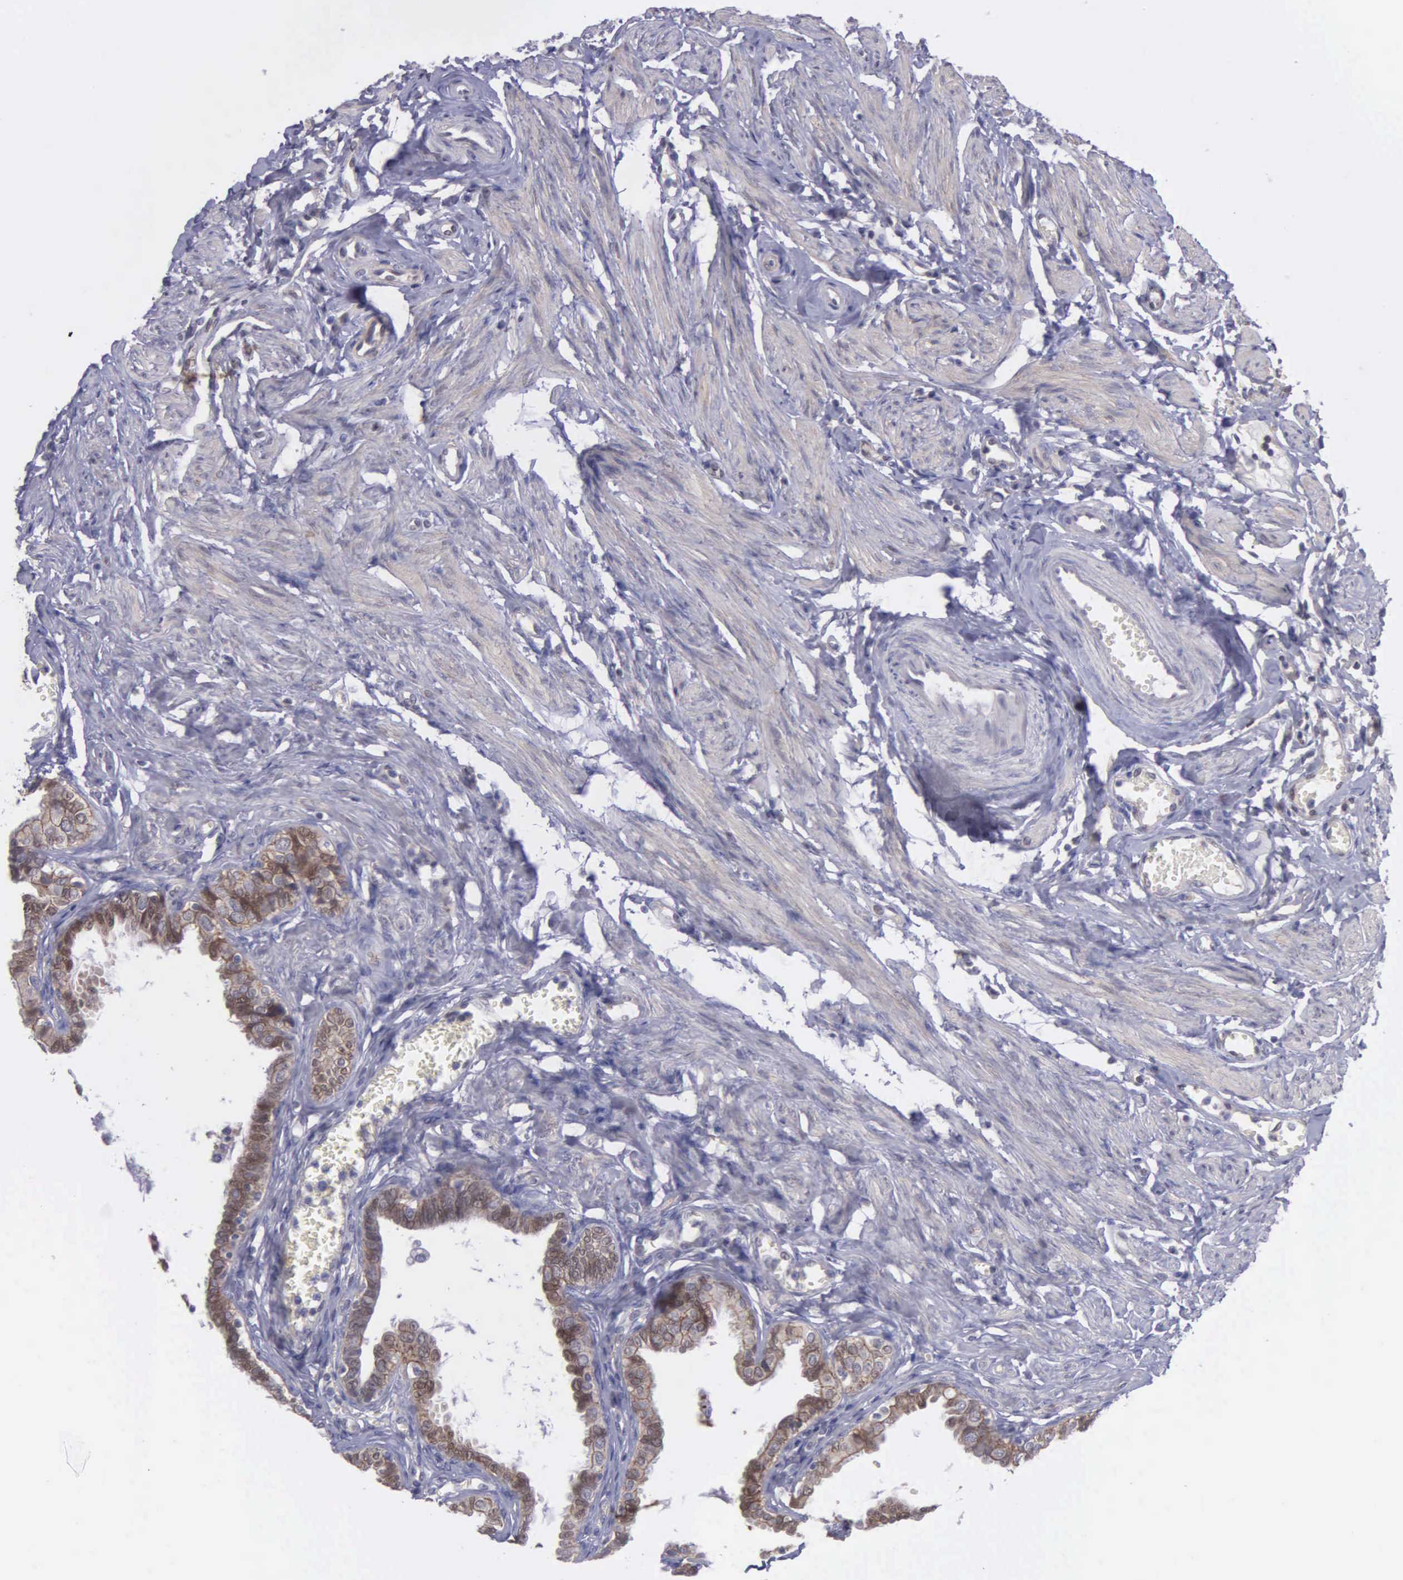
{"staining": {"intensity": "moderate", "quantity": ">75%", "location": "cytoplasmic/membranous"}, "tissue": "fallopian tube", "cell_type": "Glandular cells", "image_type": "normal", "snomed": [{"axis": "morphology", "description": "Normal tissue, NOS"}, {"axis": "topography", "description": "Fallopian tube"}], "caption": "A brown stain highlights moderate cytoplasmic/membranous expression of a protein in glandular cells of normal fallopian tube.", "gene": "MICAL3", "patient": {"sex": "female", "age": 67}}